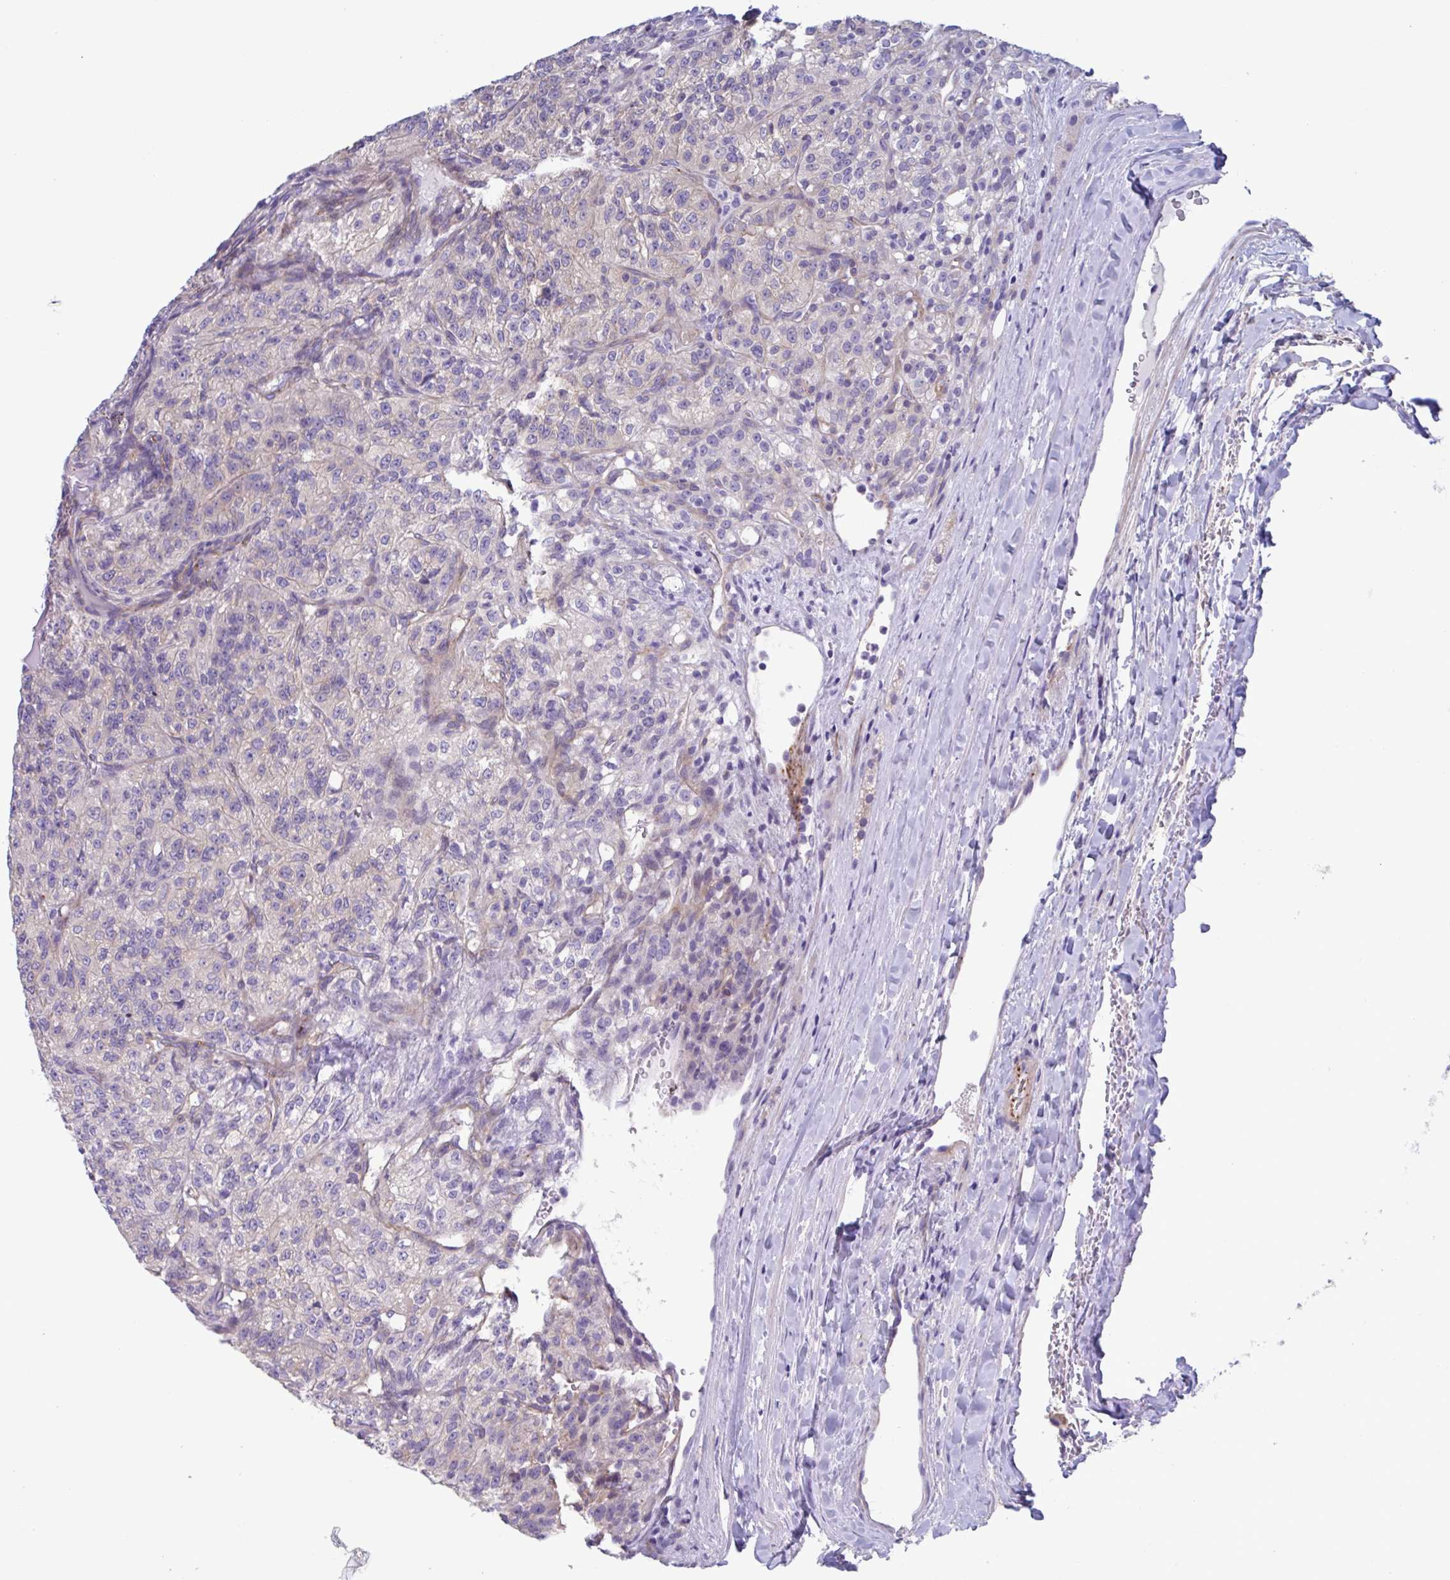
{"staining": {"intensity": "negative", "quantity": "none", "location": "none"}, "tissue": "renal cancer", "cell_type": "Tumor cells", "image_type": "cancer", "snomed": [{"axis": "morphology", "description": "Adenocarcinoma, NOS"}, {"axis": "topography", "description": "Kidney"}], "caption": "IHC image of neoplastic tissue: human renal cancer stained with DAB (3,3'-diaminobenzidine) exhibits no significant protein staining in tumor cells.", "gene": "LPIN3", "patient": {"sex": "female", "age": 63}}